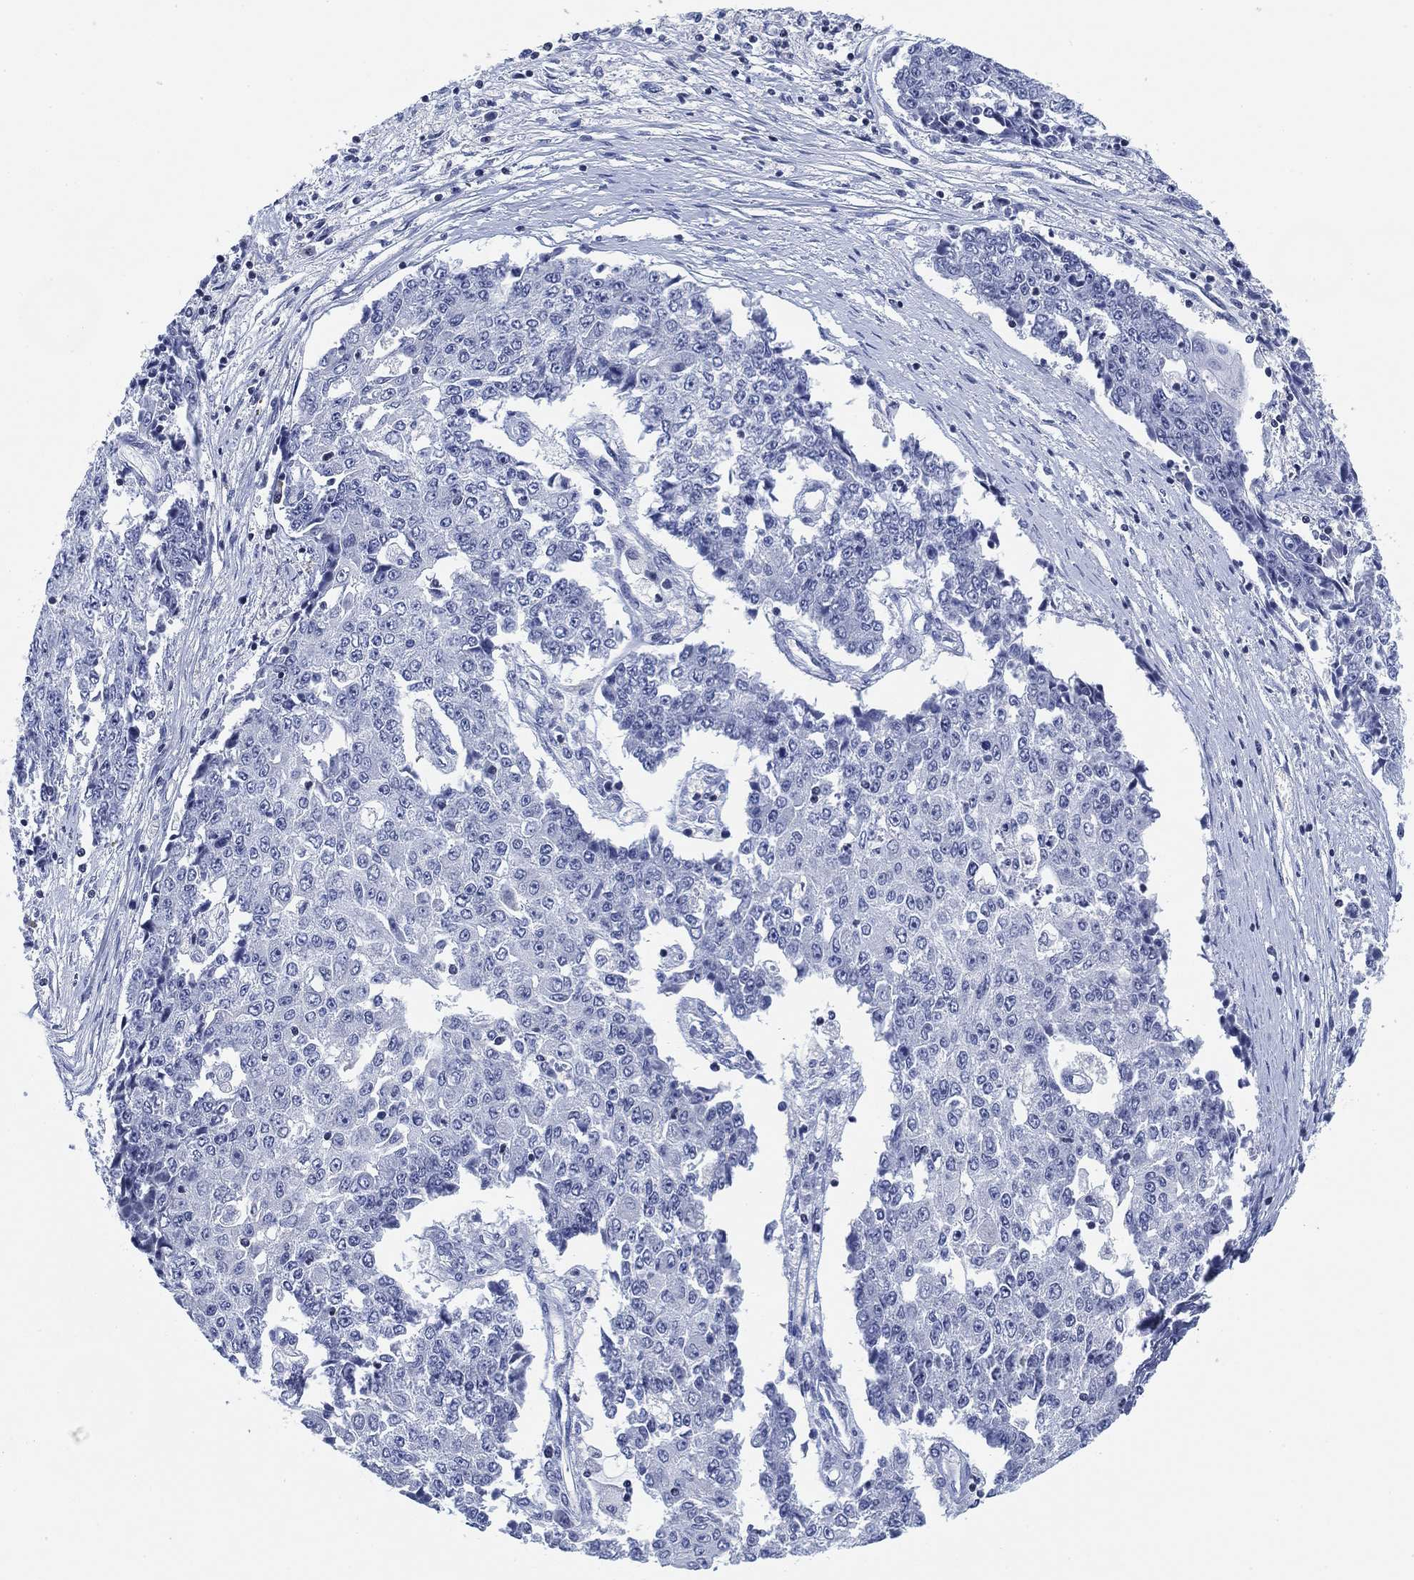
{"staining": {"intensity": "negative", "quantity": "none", "location": "none"}, "tissue": "ovarian cancer", "cell_type": "Tumor cells", "image_type": "cancer", "snomed": [{"axis": "morphology", "description": "Carcinoma, endometroid"}, {"axis": "topography", "description": "Ovary"}], "caption": "This histopathology image is of ovarian endometroid carcinoma stained with immunohistochemistry to label a protein in brown with the nuclei are counter-stained blue. There is no staining in tumor cells.", "gene": "FYB1", "patient": {"sex": "female", "age": 42}}